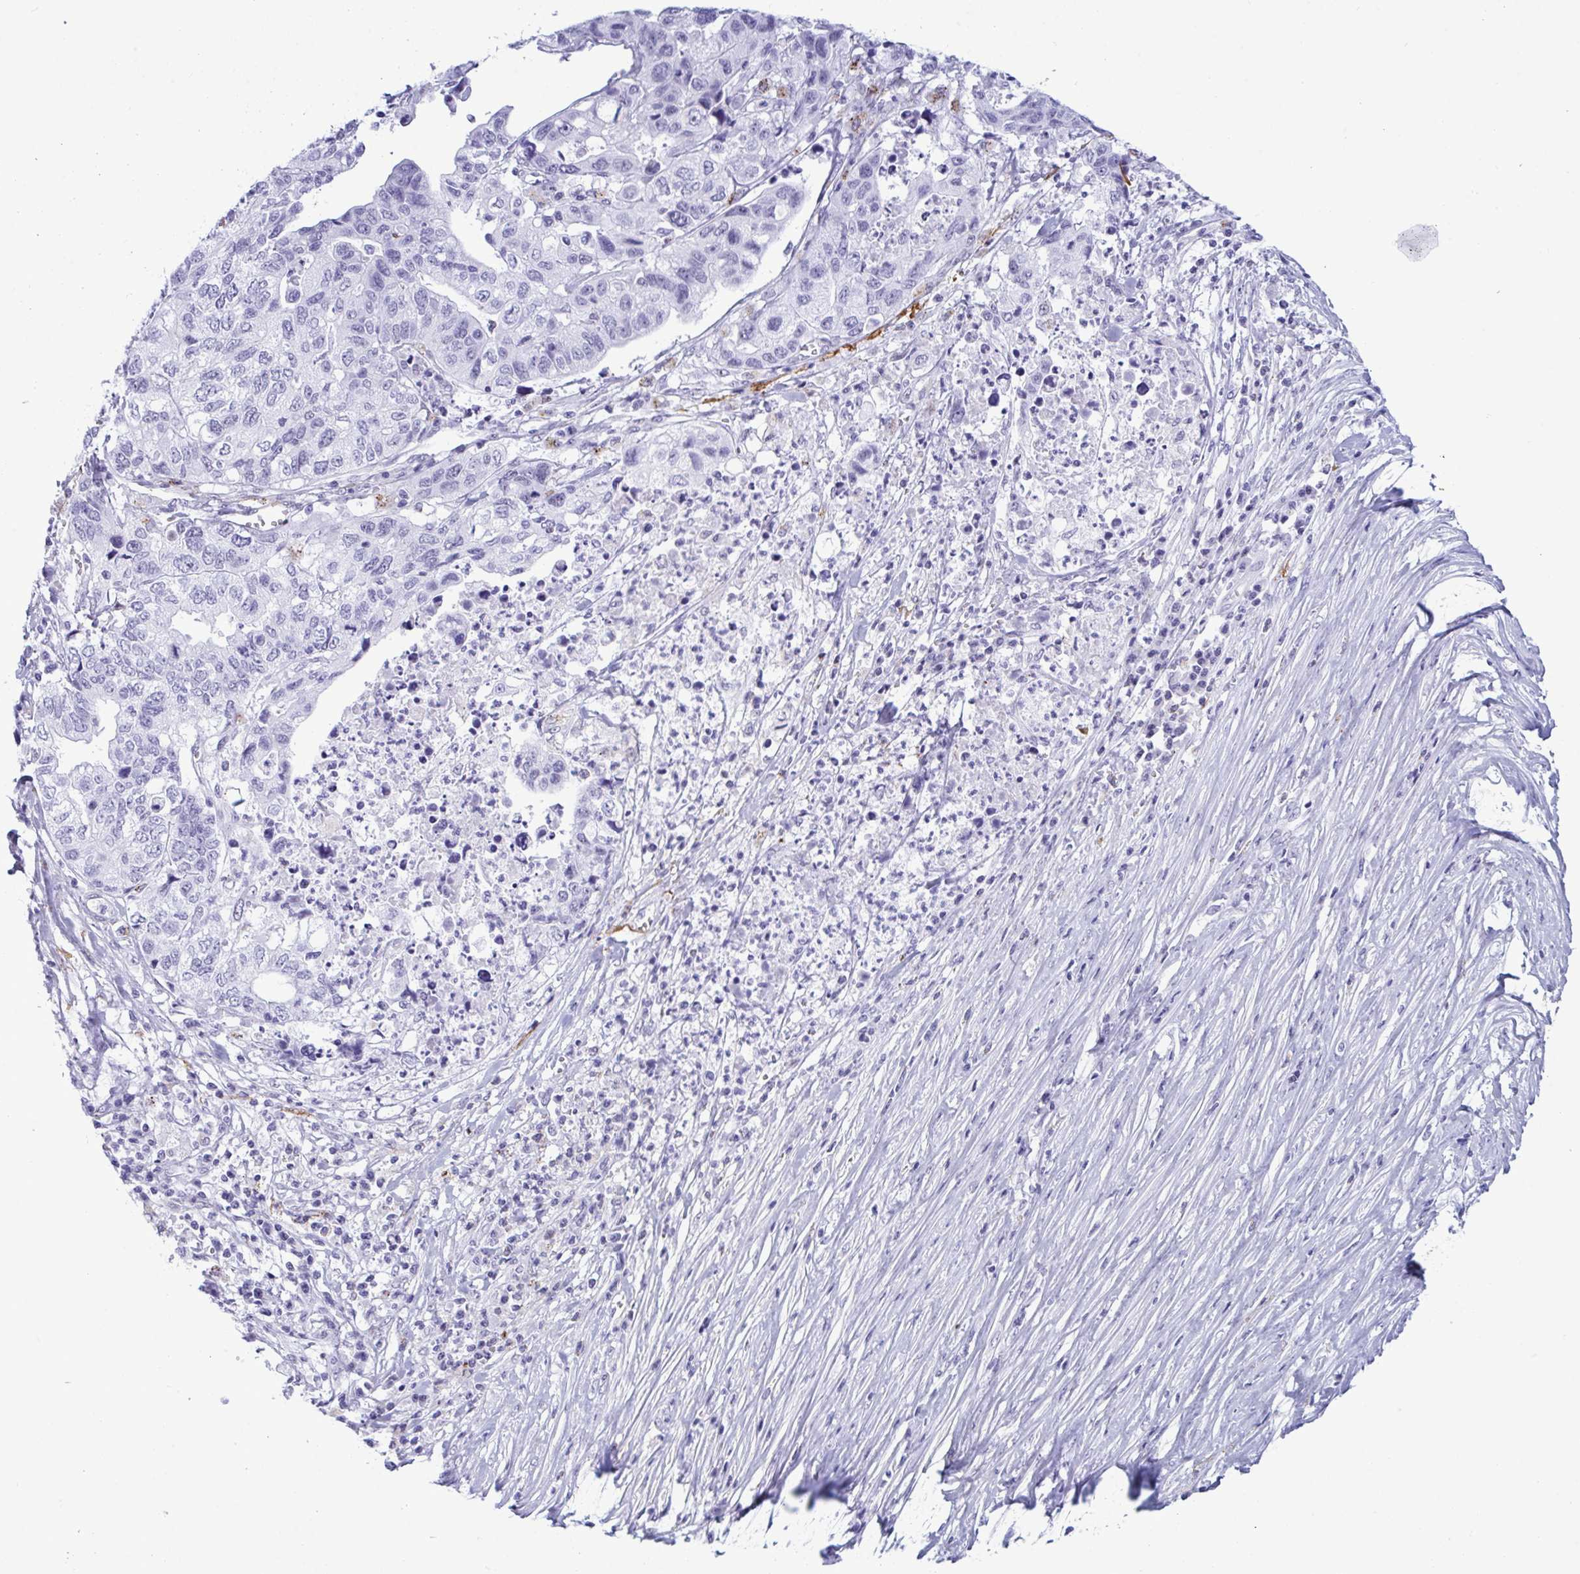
{"staining": {"intensity": "negative", "quantity": "none", "location": "none"}, "tissue": "stomach cancer", "cell_type": "Tumor cells", "image_type": "cancer", "snomed": [{"axis": "morphology", "description": "Adenocarcinoma, NOS"}, {"axis": "topography", "description": "Stomach, upper"}], "caption": "Stomach cancer (adenocarcinoma) was stained to show a protein in brown. There is no significant expression in tumor cells. (Brightfield microscopy of DAB immunohistochemistry at high magnification).", "gene": "ELN", "patient": {"sex": "female", "age": 67}}